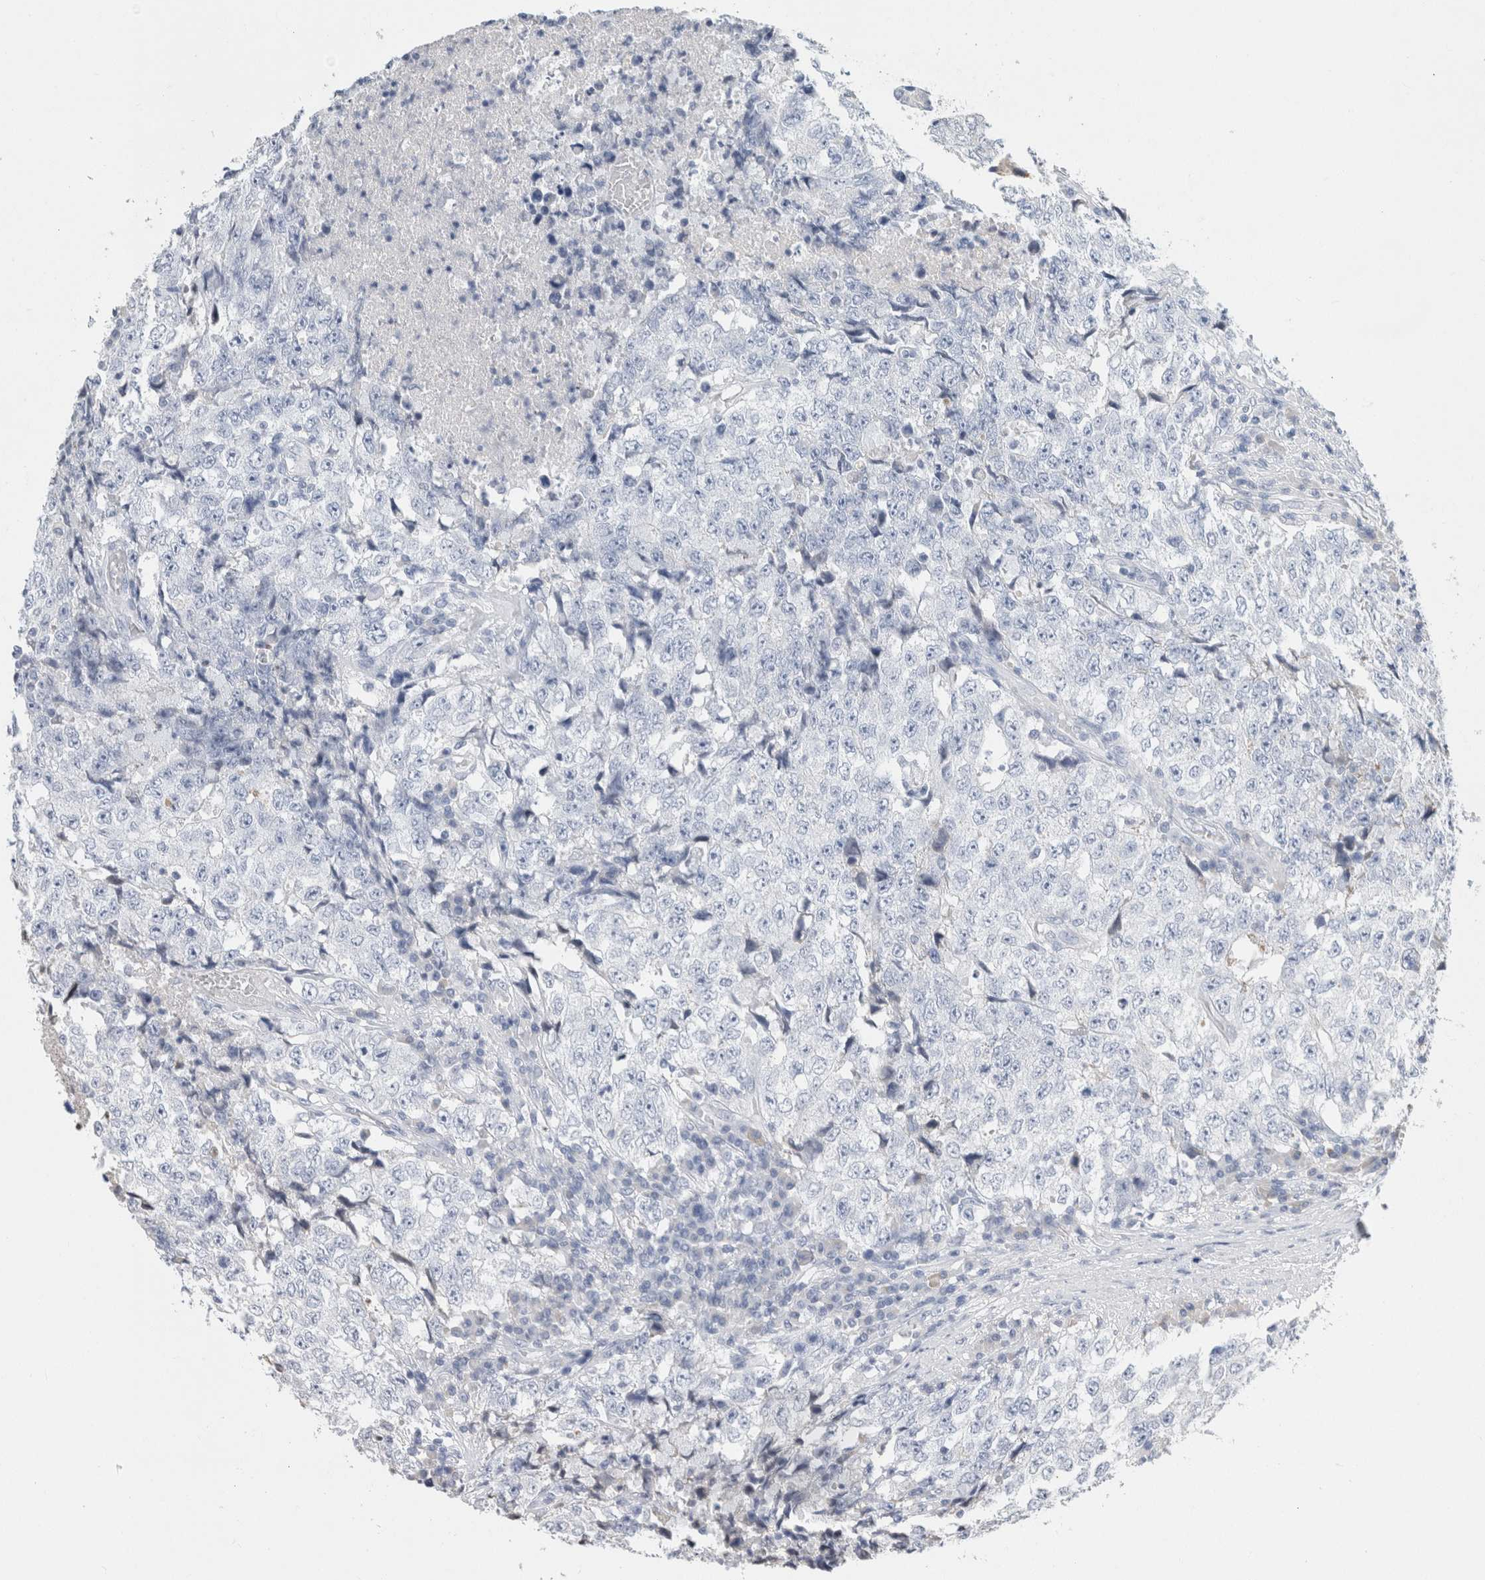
{"staining": {"intensity": "negative", "quantity": "none", "location": "none"}, "tissue": "testis cancer", "cell_type": "Tumor cells", "image_type": "cancer", "snomed": [{"axis": "morphology", "description": "Necrosis, NOS"}, {"axis": "morphology", "description": "Carcinoma, Embryonal, NOS"}, {"axis": "topography", "description": "Testis"}], "caption": "There is no significant positivity in tumor cells of testis cancer.", "gene": "SCGB1A1", "patient": {"sex": "male", "age": 19}}